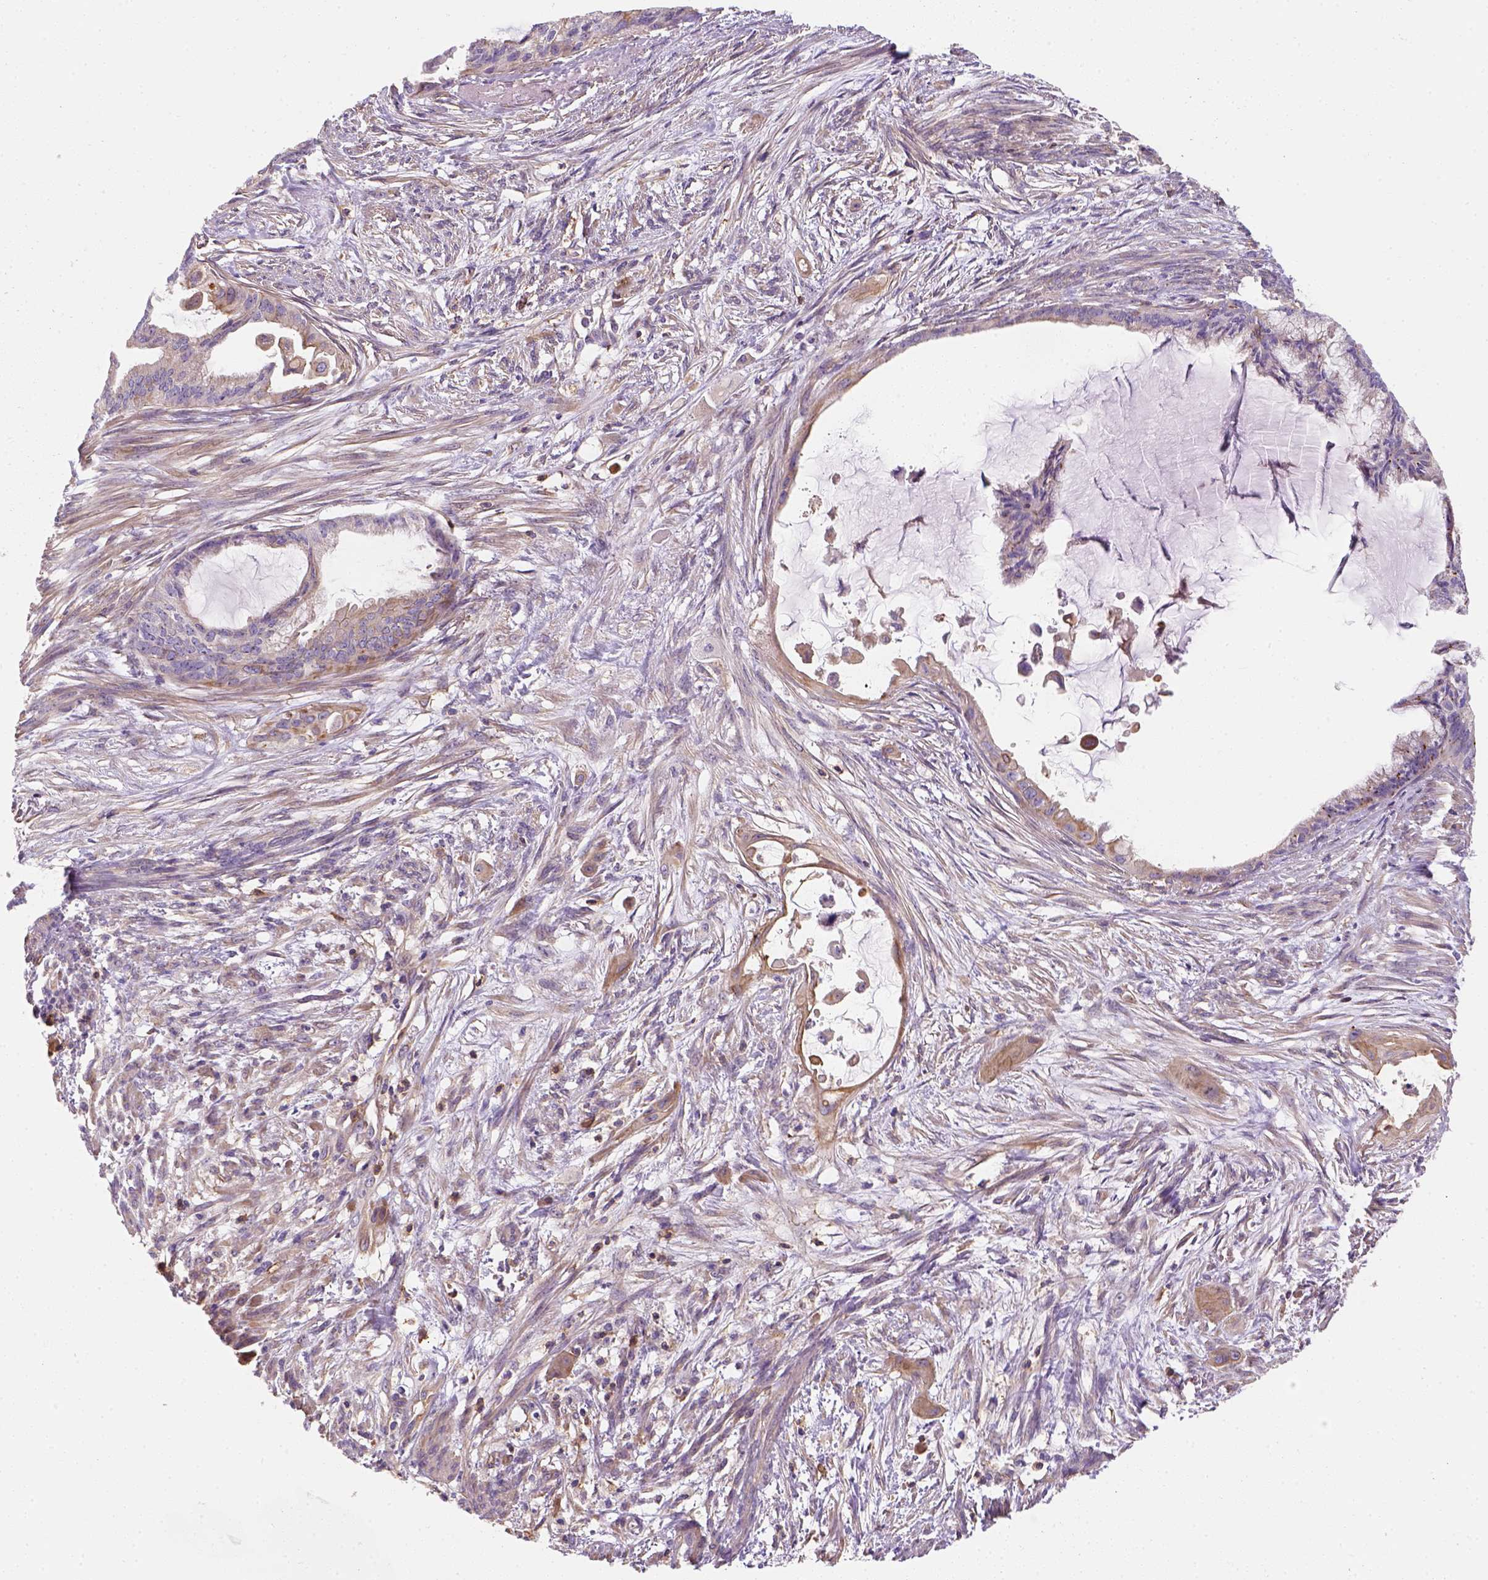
{"staining": {"intensity": "moderate", "quantity": "<25%", "location": "cytoplasmic/membranous"}, "tissue": "endometrial cancer", "cell_type": "Tumor cells", "image_type": "cancer", "snomed": [{"axis": "morphology", "description": "Adenocarcinoma, NOS"}, {"axis": "topography", "description": "Endometrium"}], "caption": "Immunohistochemistry (IHC) of human endometrial cancer (adenocarcinoma) reveals low levels of moderate cytoplasmic/membranous positivity in about <25% of tumor cells.", "gene": "GPRC5D", "patient": {"sex": "female", "age": 86}}